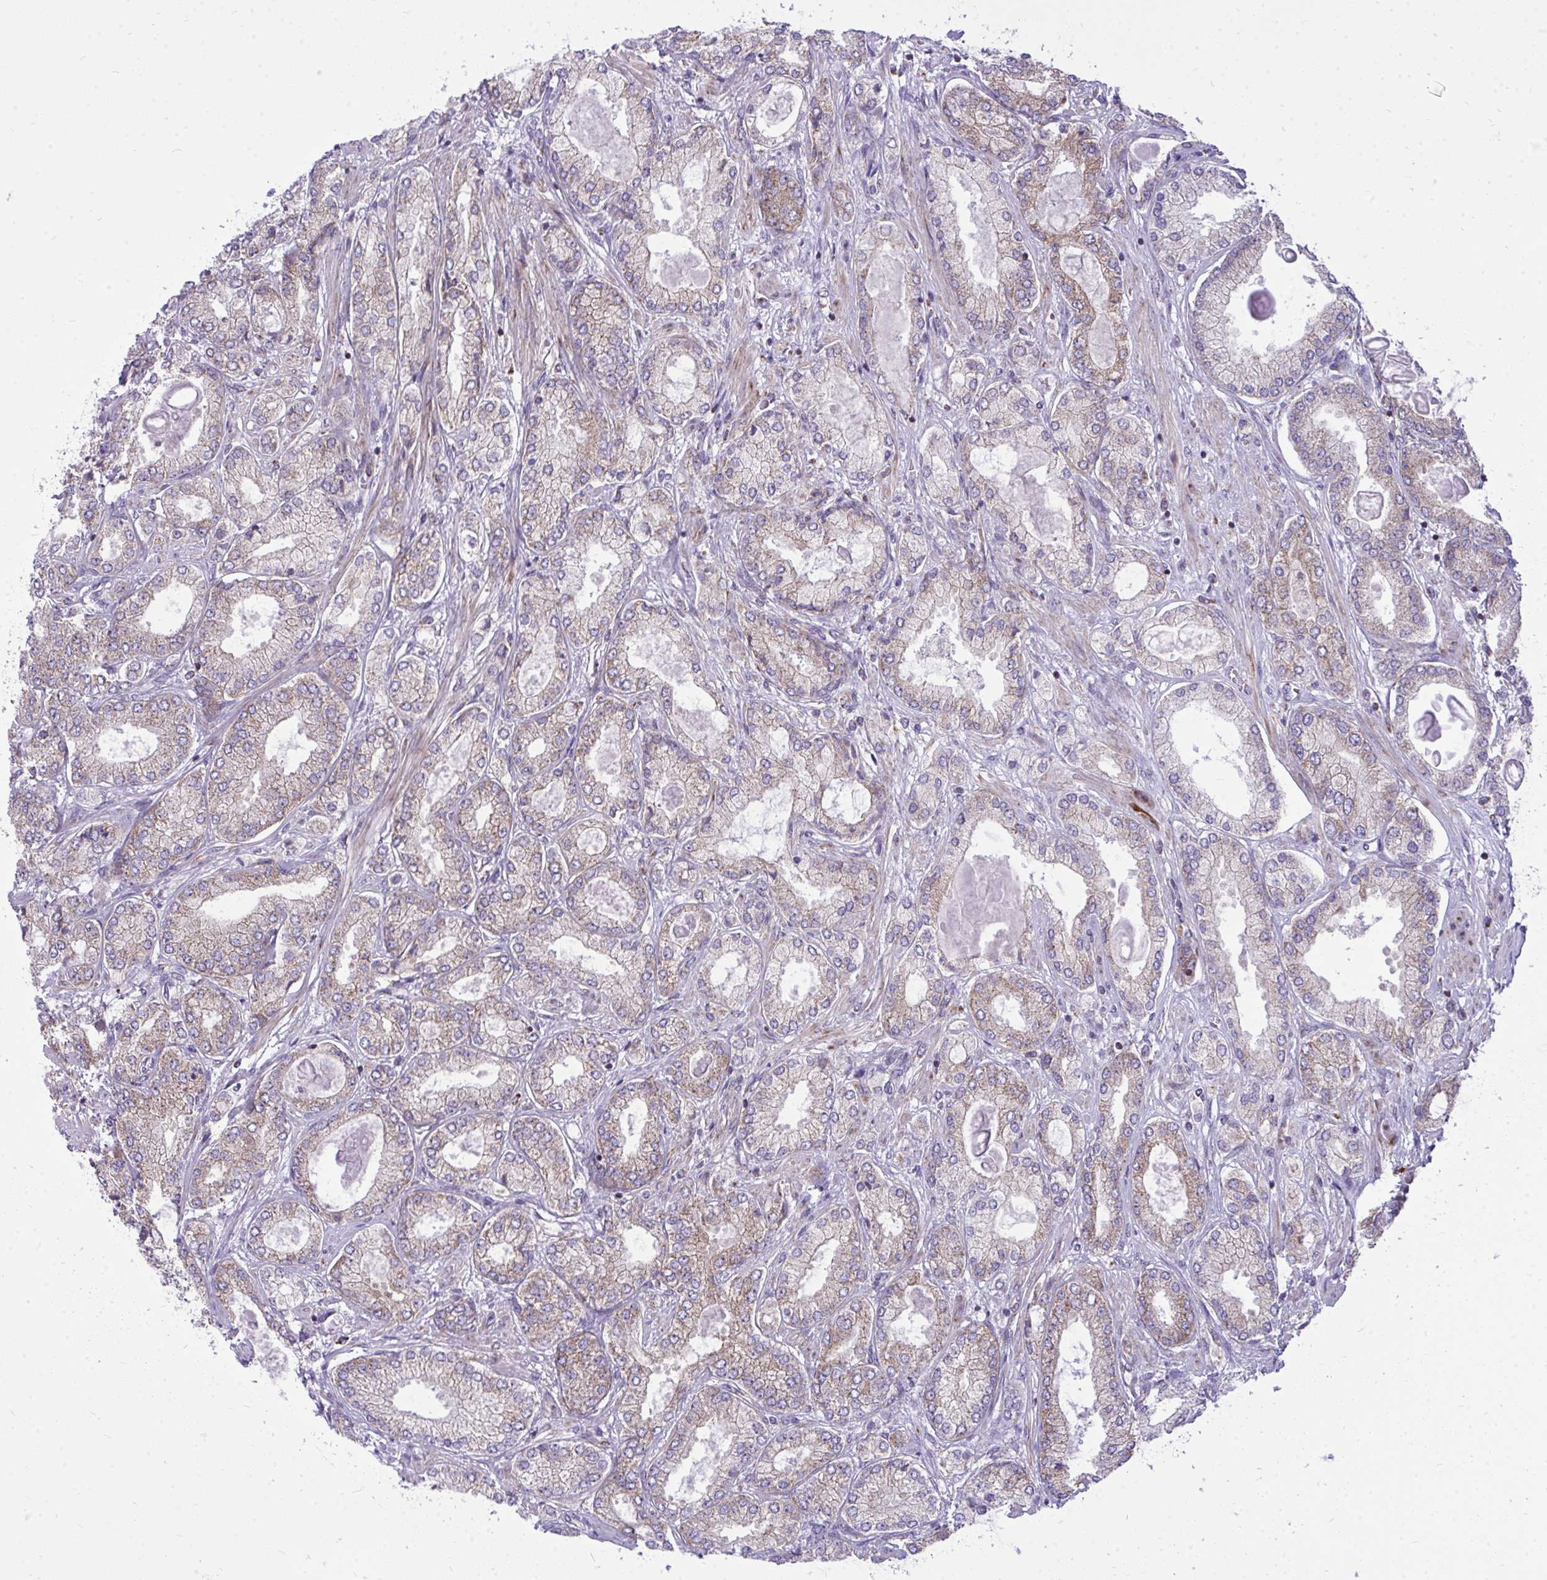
{"staining": {"intensity": "weak", "quantity": "<25%", "location": "cytoplasmic/membranous"}, "tissue": "prostate cancer", "cell_type": "Tumor cells", "image_type": "cancer", "snomed": [{"axis": "morphology", "description": "Adenocarcinoma, High grade"}, {"axis": "topography", "description": "Prostate"}], "caption": "Immunohistochemistry of human adenocarcinoma (high-grade) (prostate) shows no positivity in tumor cells. (Brightfield microscopy of DAB (3,3'-diaminobenzidine) immunohistochemistry (IHC) at high magnification).", "gene": "SPTBN2", "patient": {"sex": "male", "age": 68}}